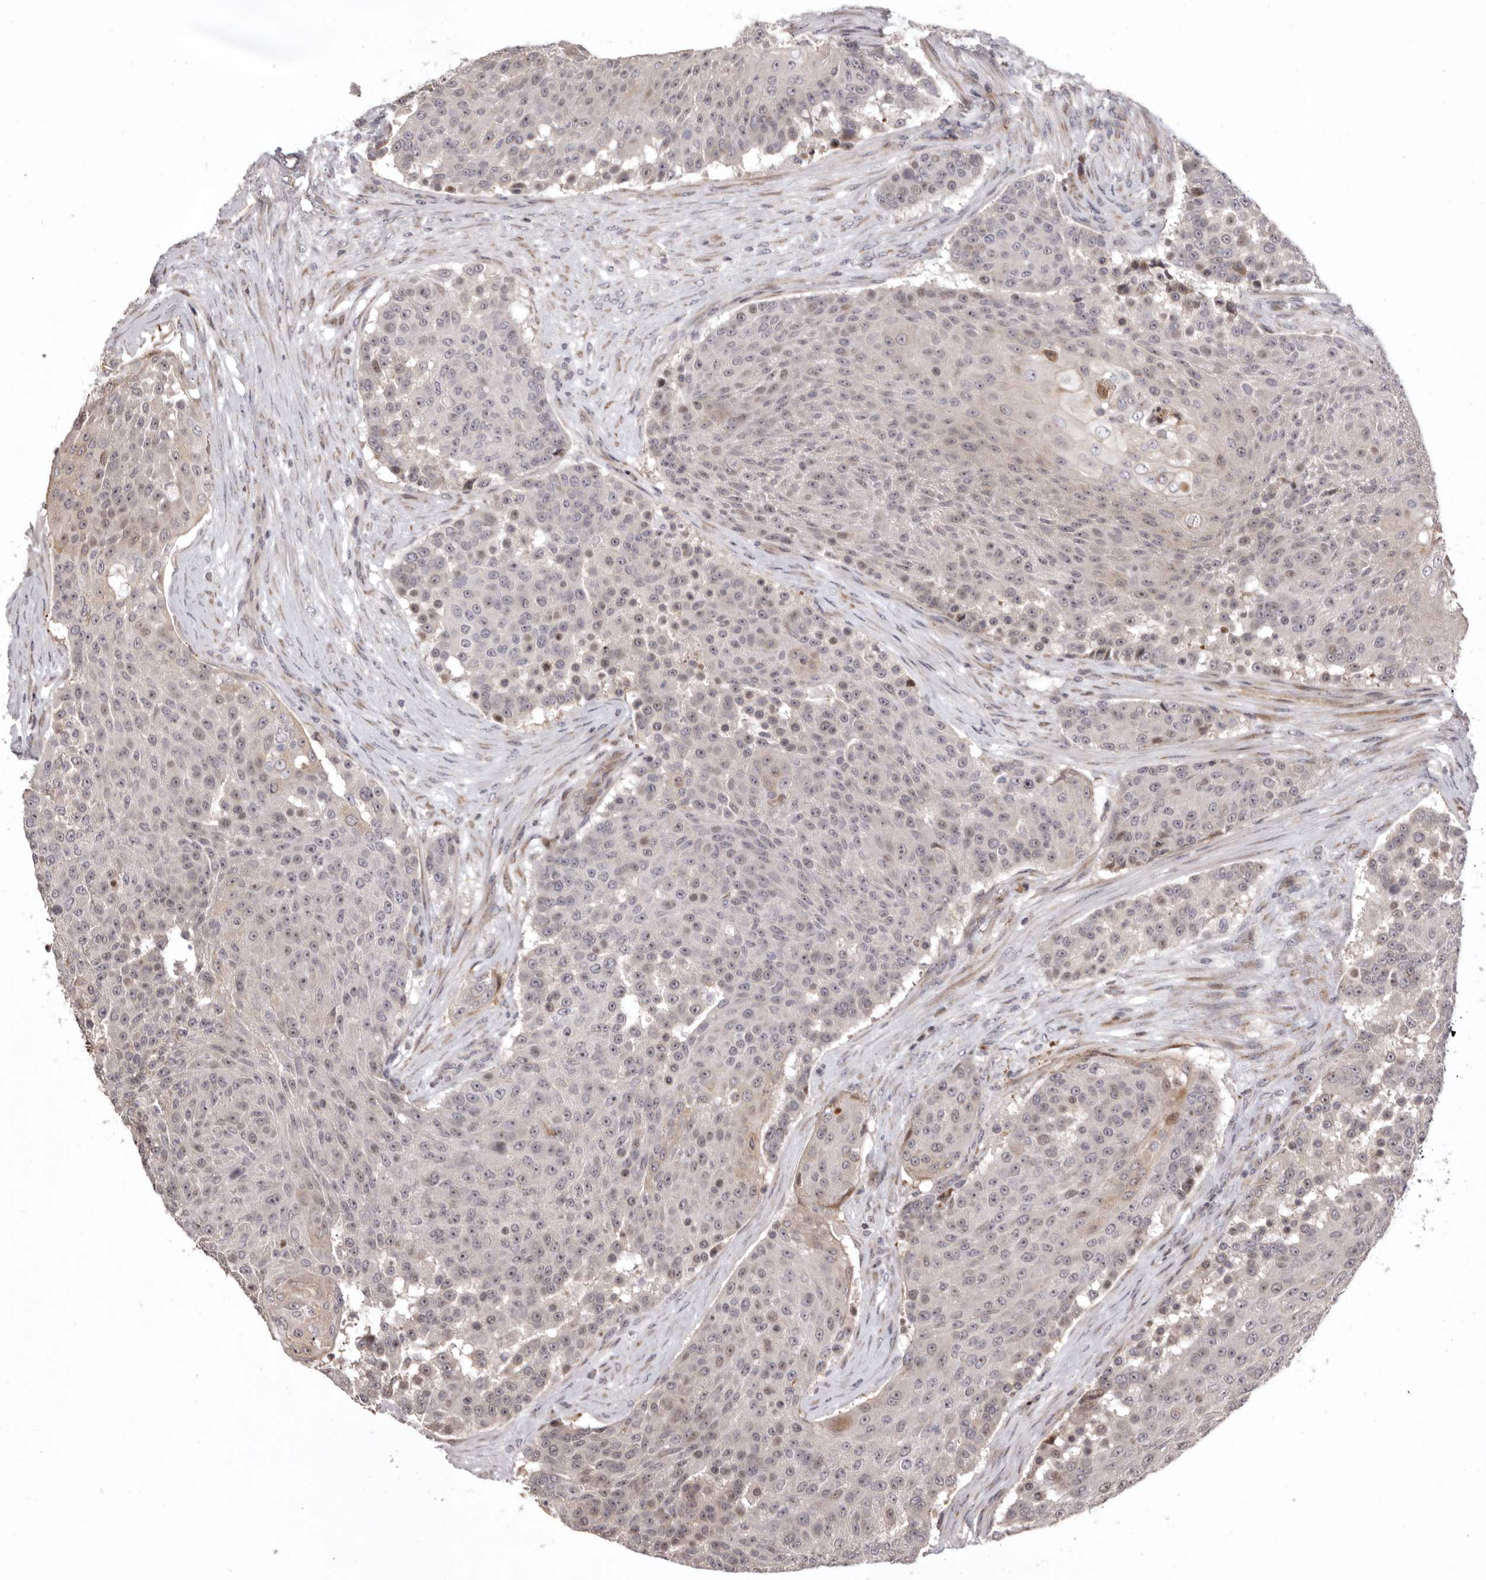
{"staining": {"intensity": "moderate", "quantity": "25%-75%", "location": "nuclear"}, "tissue": "urothelial cancer", "cell_type": "Tumor cells", "image_type": "cancer", "snomed": [{"axis": "morphology", "description": "Urothelial carcinoma, High grade"}, {"axis": "topography", "description": "Urinary bladder"}], "caption": "Tumor cells demonstrate medium levels of moderate nuclear staining in approximately 25%-75% of cells in urothelial cancer.", "gene": "AZIN1", "patient": {"sex": "female", "age": 63}}